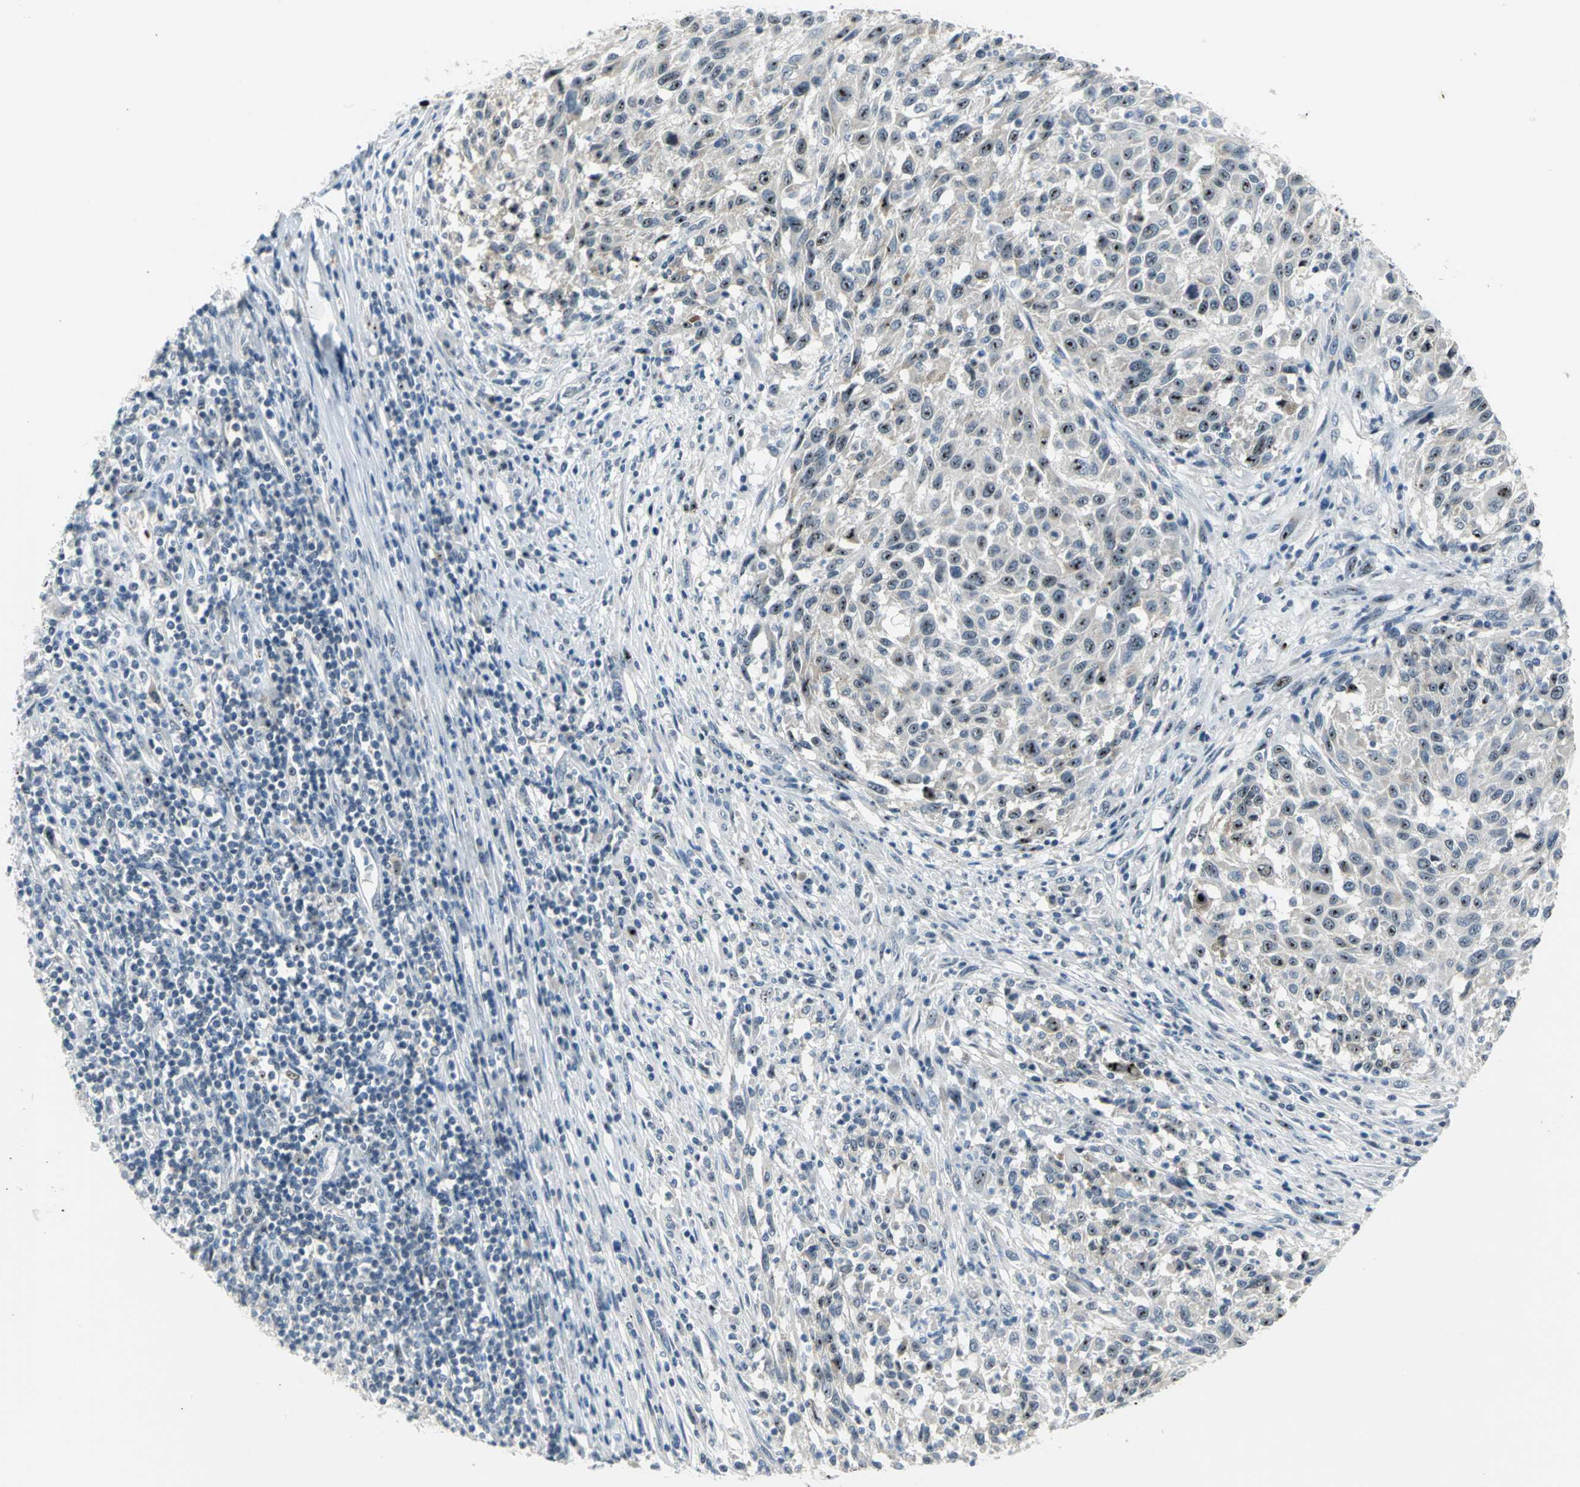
{"staining": {"intensity": "strong", "quantity": ">75%", "location": "nuclear"}, "tissue": "melanoma", "cell_type": "Tumor cells", "image_type": "cancer", "snomed": [{"axis": "morphology", "description": "Malignant melanoma, Metastatic site"}, {"axis": "topography", "description": "Lymph node"}], "caption": "Human melanoma stained with a protein marker exhibits strong staining in tumor cells.", "gene": "MYBBP1A", "patient": {"sex": "male", "age": 61}}